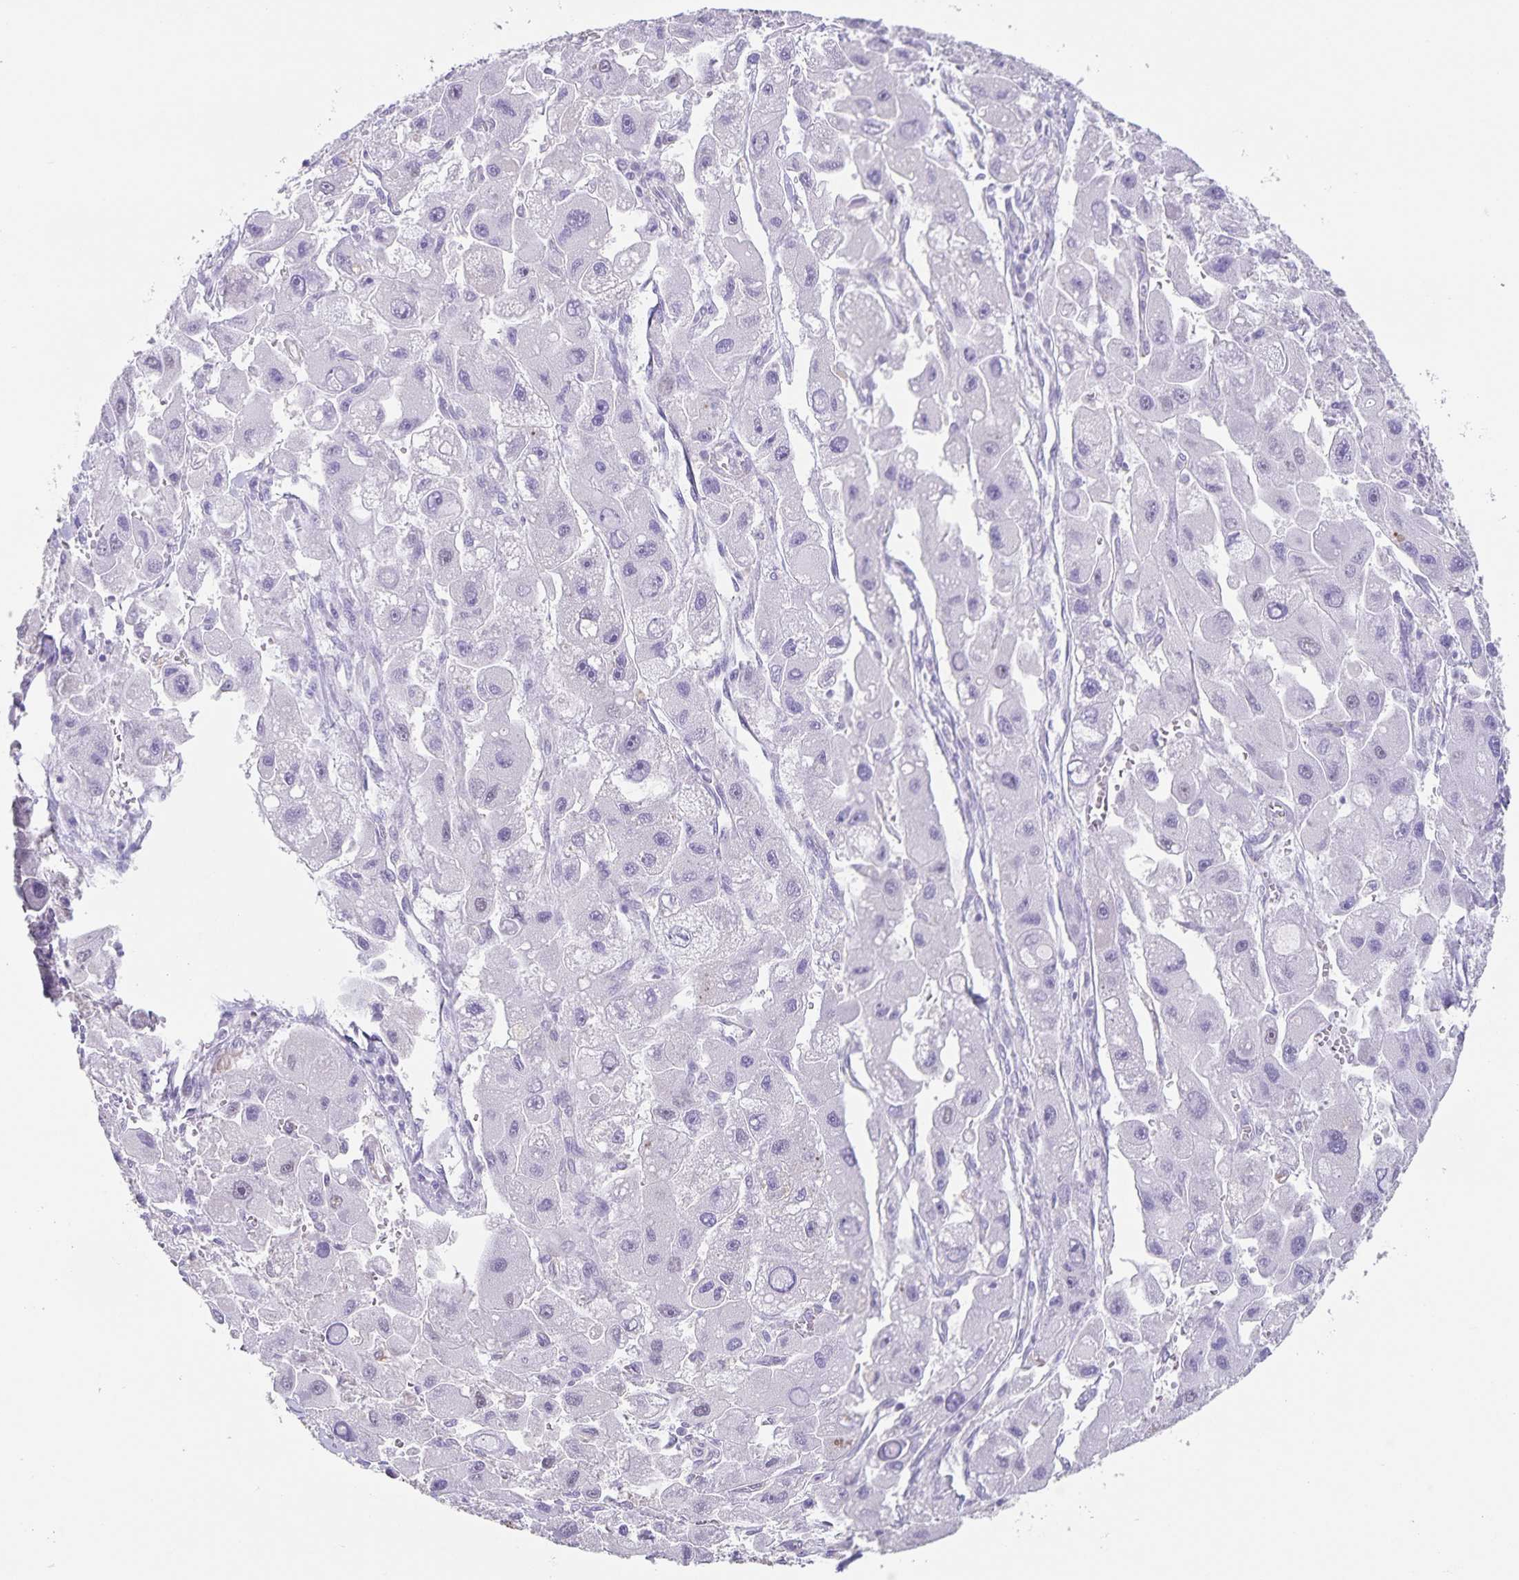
{"staining": {"intensity": "negative", "quantity": "none", "location": "none"}, "tissue": "liver cancer", "cell_type": "Tumor cells", "image_type": "cancer", "snomed": [{"axis": "morphology", "description": "Carcinoma, Hepatocellular, NOS"}, {"axis": "topography", "description": "Liver"}], "caption": "This micrograph is of liver hepatocellular carcinoma stained with IHC to label a protein in brown with the nuclei are counter-stained blue. There is no staining in tumor cells.", "gene": "SYNM", "patient": {"sex": "male", "age": 24}}